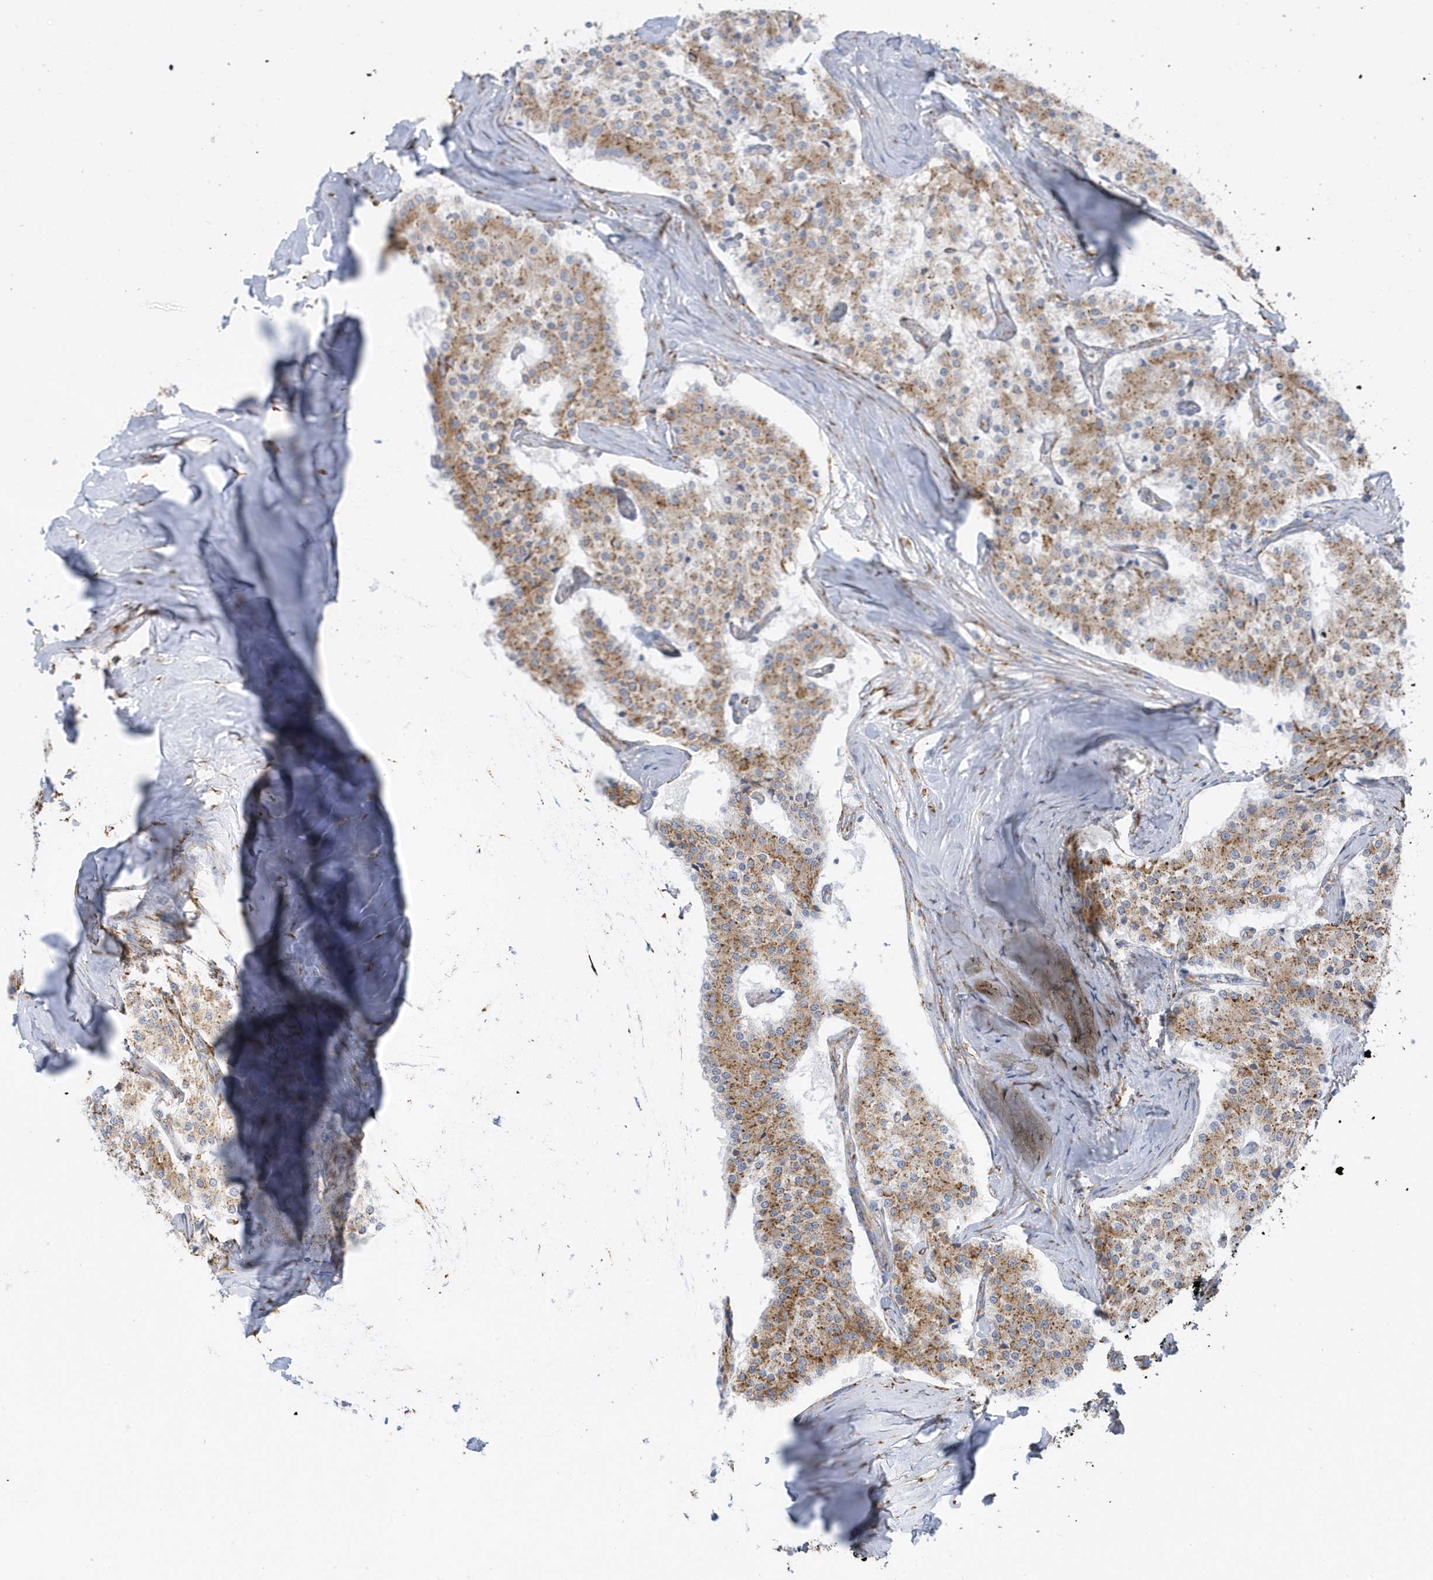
{"staining": {"intensity": "moderate", "quantity": ">75%", "location": "cytoplasmic/membranous"}, "tissue": "carcinoid", "cell_type": "Tumor cells", "image_type": "cancer", "snomed": [{"axis": "morphology", "description": "Carcinoid, malignant, NOS"}, {"axis": "topography", "description": "Colon"}], "caption": "This image reveals immunohistochemistry (IHC) staining of carcinoid, with medium moderate cytoplasmic/membranous positivity in approximately >75% of tumor cells.", "gene": "DCAF1", "patient": {"sex": "female", "age": 52}}